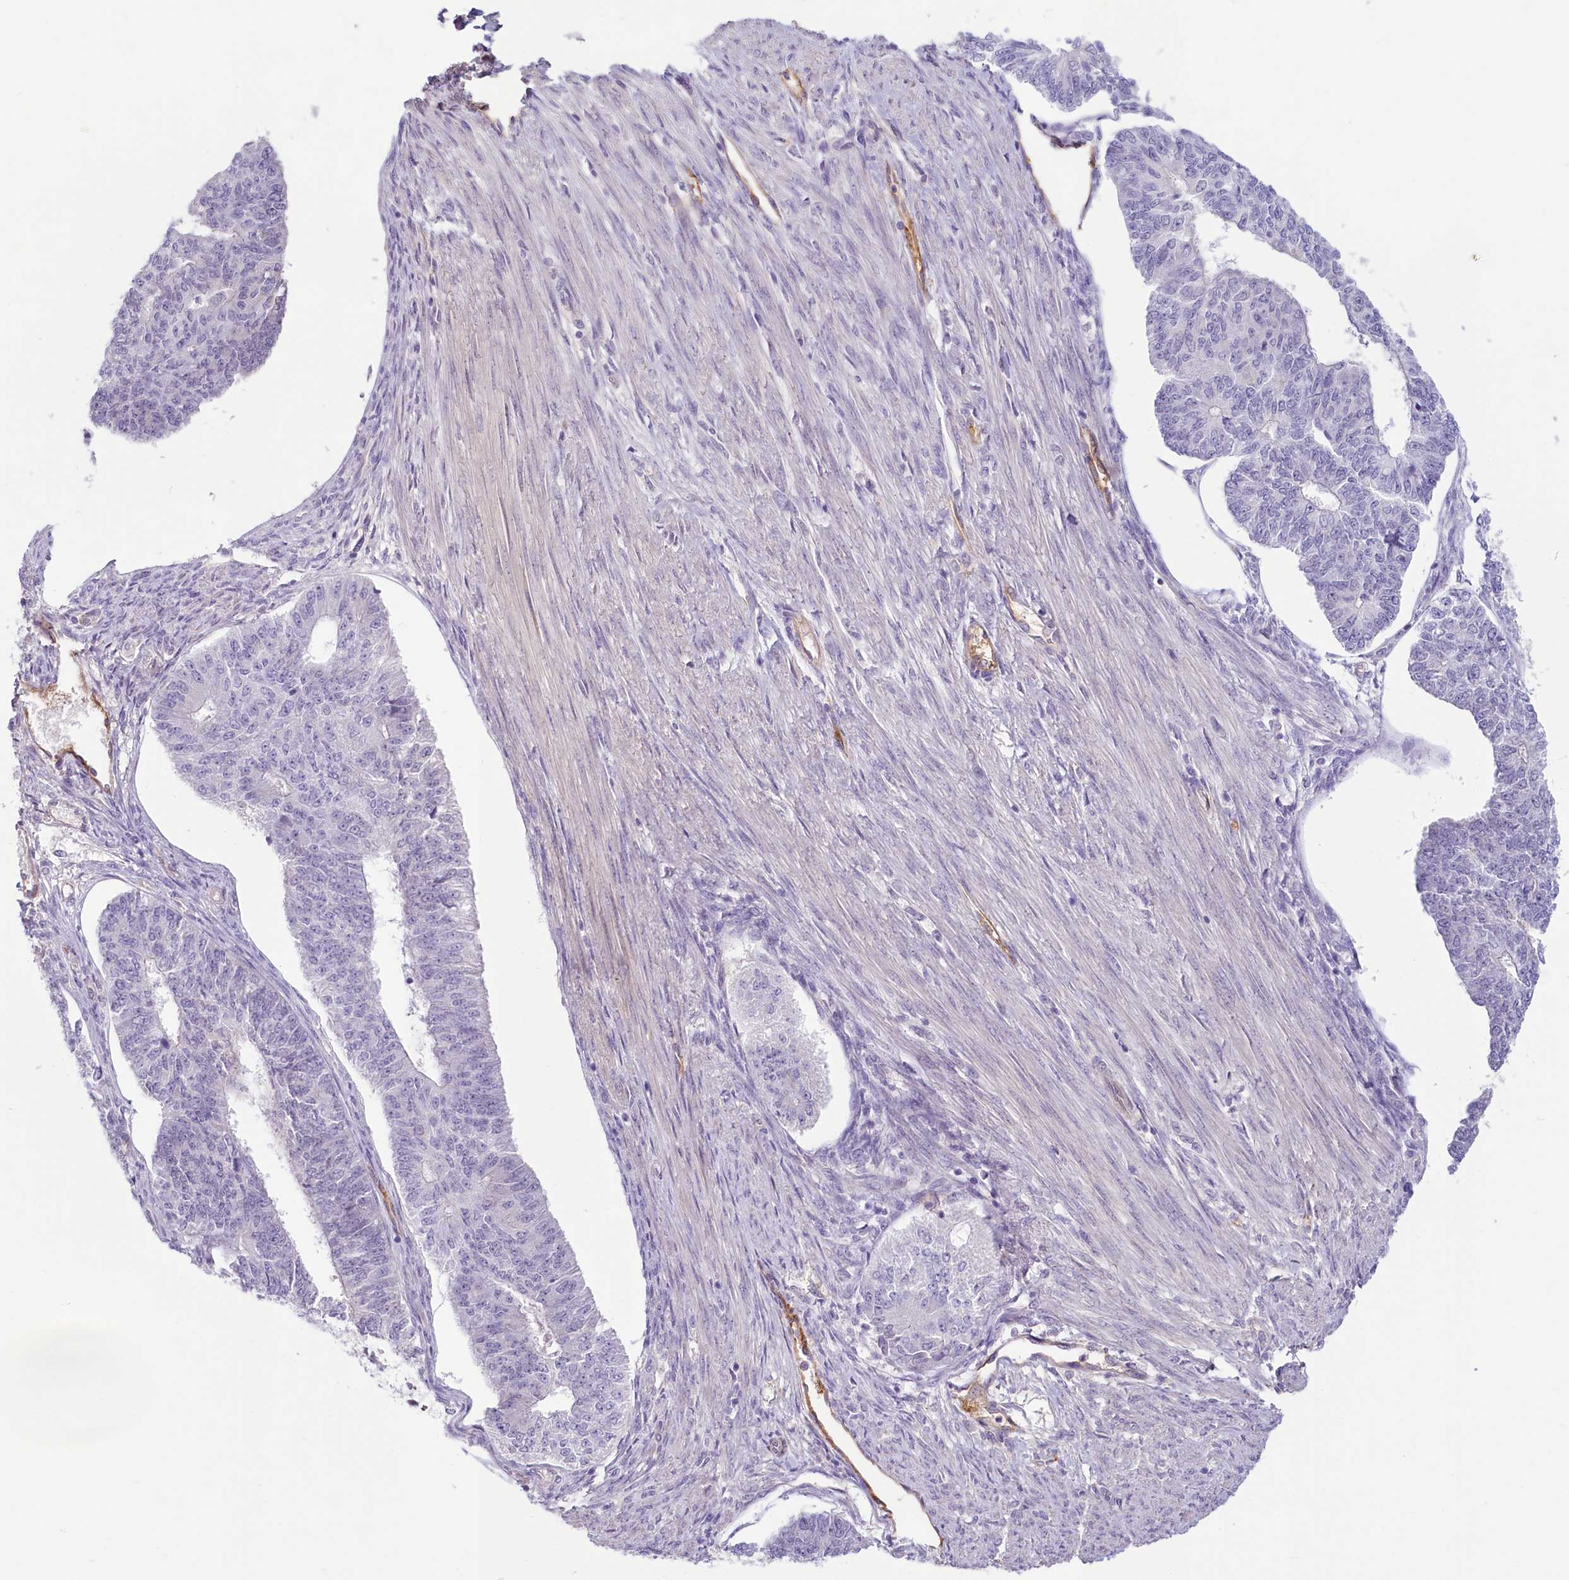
{"staining": {"intensity": "negative", "quantity": "none", "location": "none"}, "tissue": "endometrial cancer", "cell_type": "Tumor cells", "image_type": "cancer", "snomed": [{"axis": "morphology", "description": "Adenocarcinoma, NOS"}, {"axis": "topography", "description": "Endometrium"}], "caption": "This is an IHC histopathology image of endometrial cancer. There is no staining in tumor cells.", "gene": "PROCR", "patient": {"sex": "female", "age": 32}}